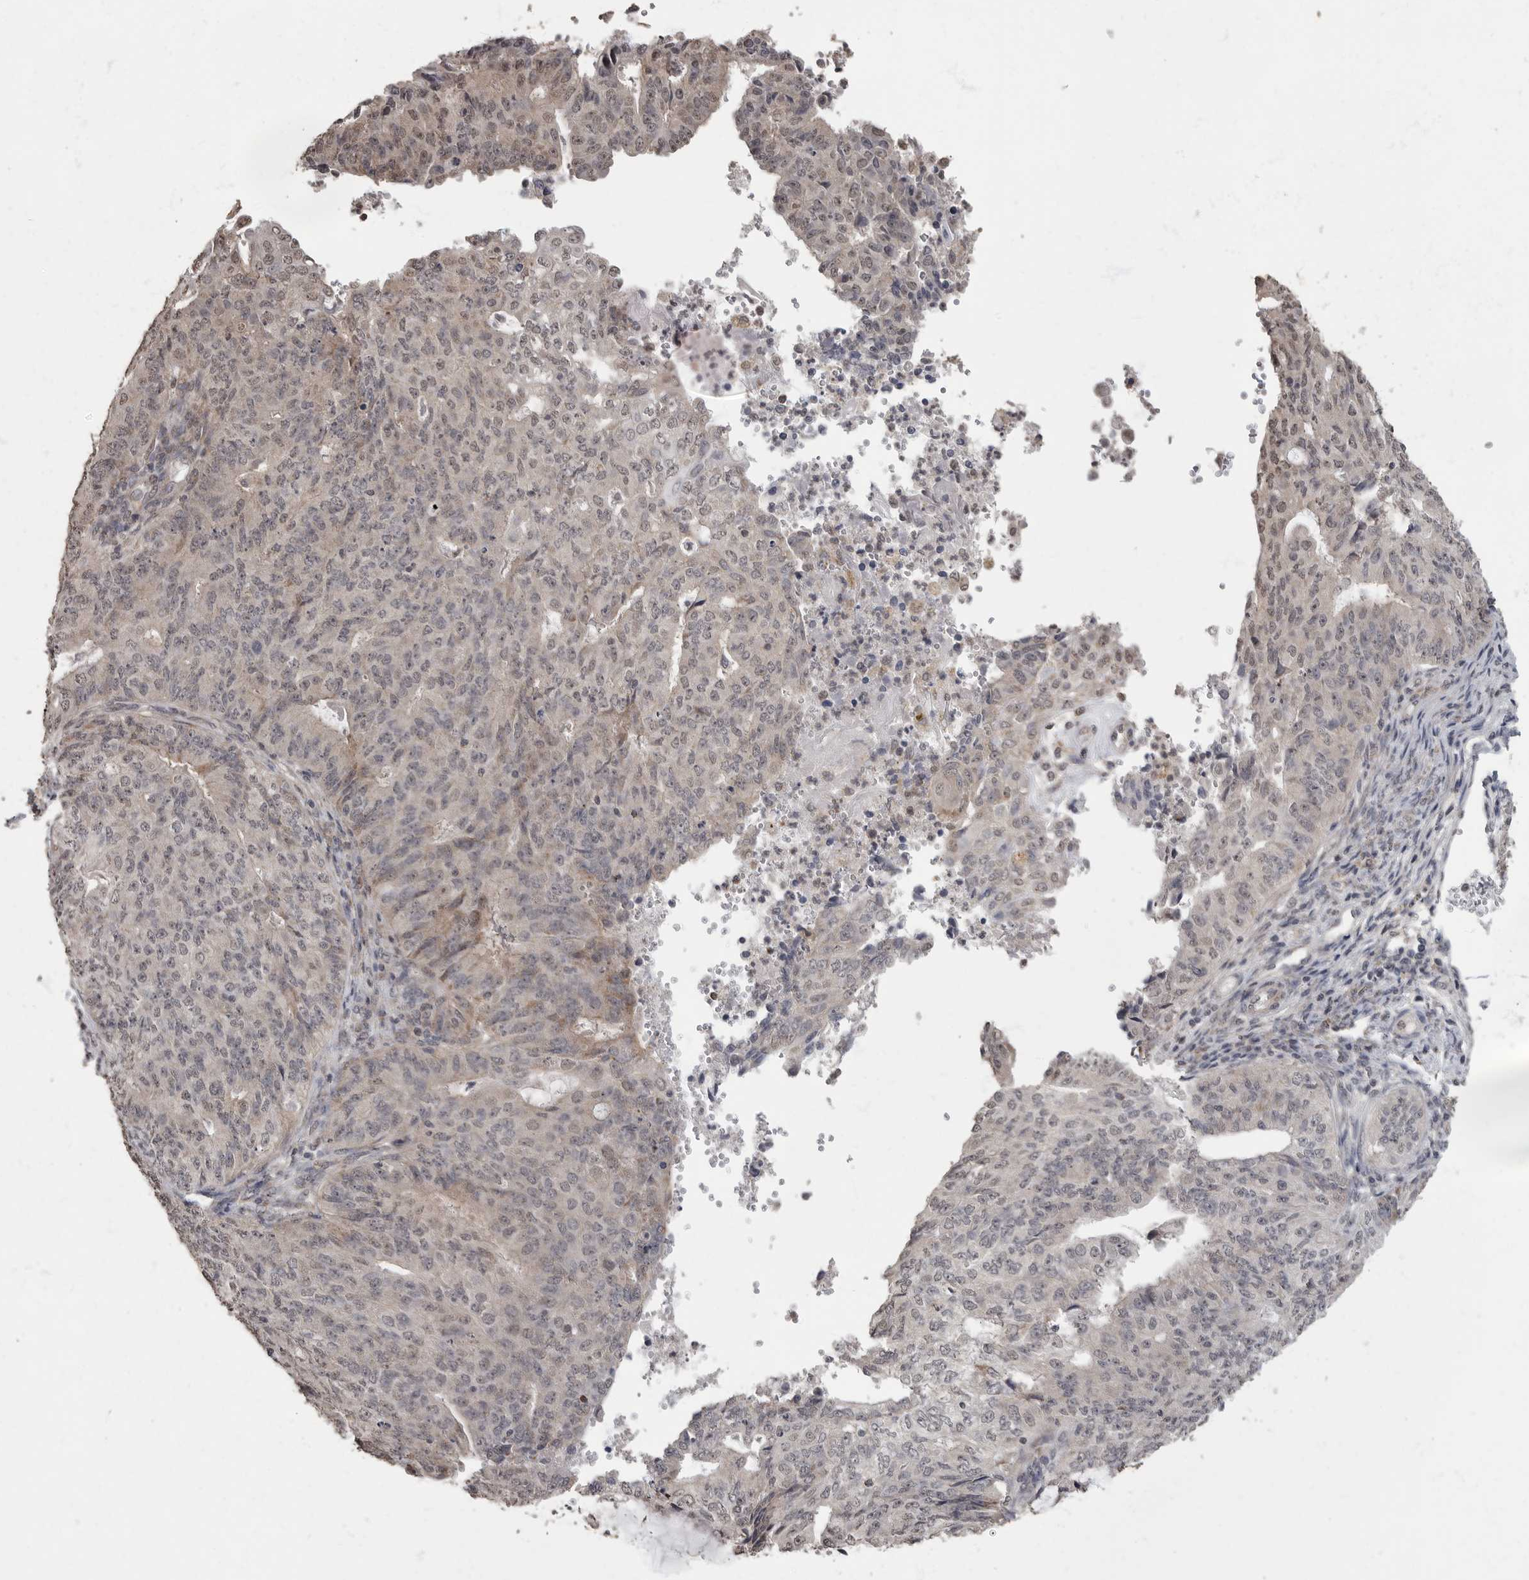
{"staining": {"intensity": "weak", "quantity": "<25%", "location": "cytoplasmic/membranous"}, "tissue": "endometrial cancer", "cell_type": "Tumor cells", "image_type": "cancer", "snomed": [{"axis": "morphology", "description": "Adenocarcinoma, NOS"}, {"axis": "topography", "description": "Endometrium"}], "caption": "Immunohistochemistry of endometrial cancer (adenocarcinoma) exhibits no positivity in tumor cells. (DAB (3,3'-diaminobenzidine) IHC visualized using brightfield microscopy, high magnification).", "gene": "MAFG", "patient": {"sex": "female", "age": 32}}